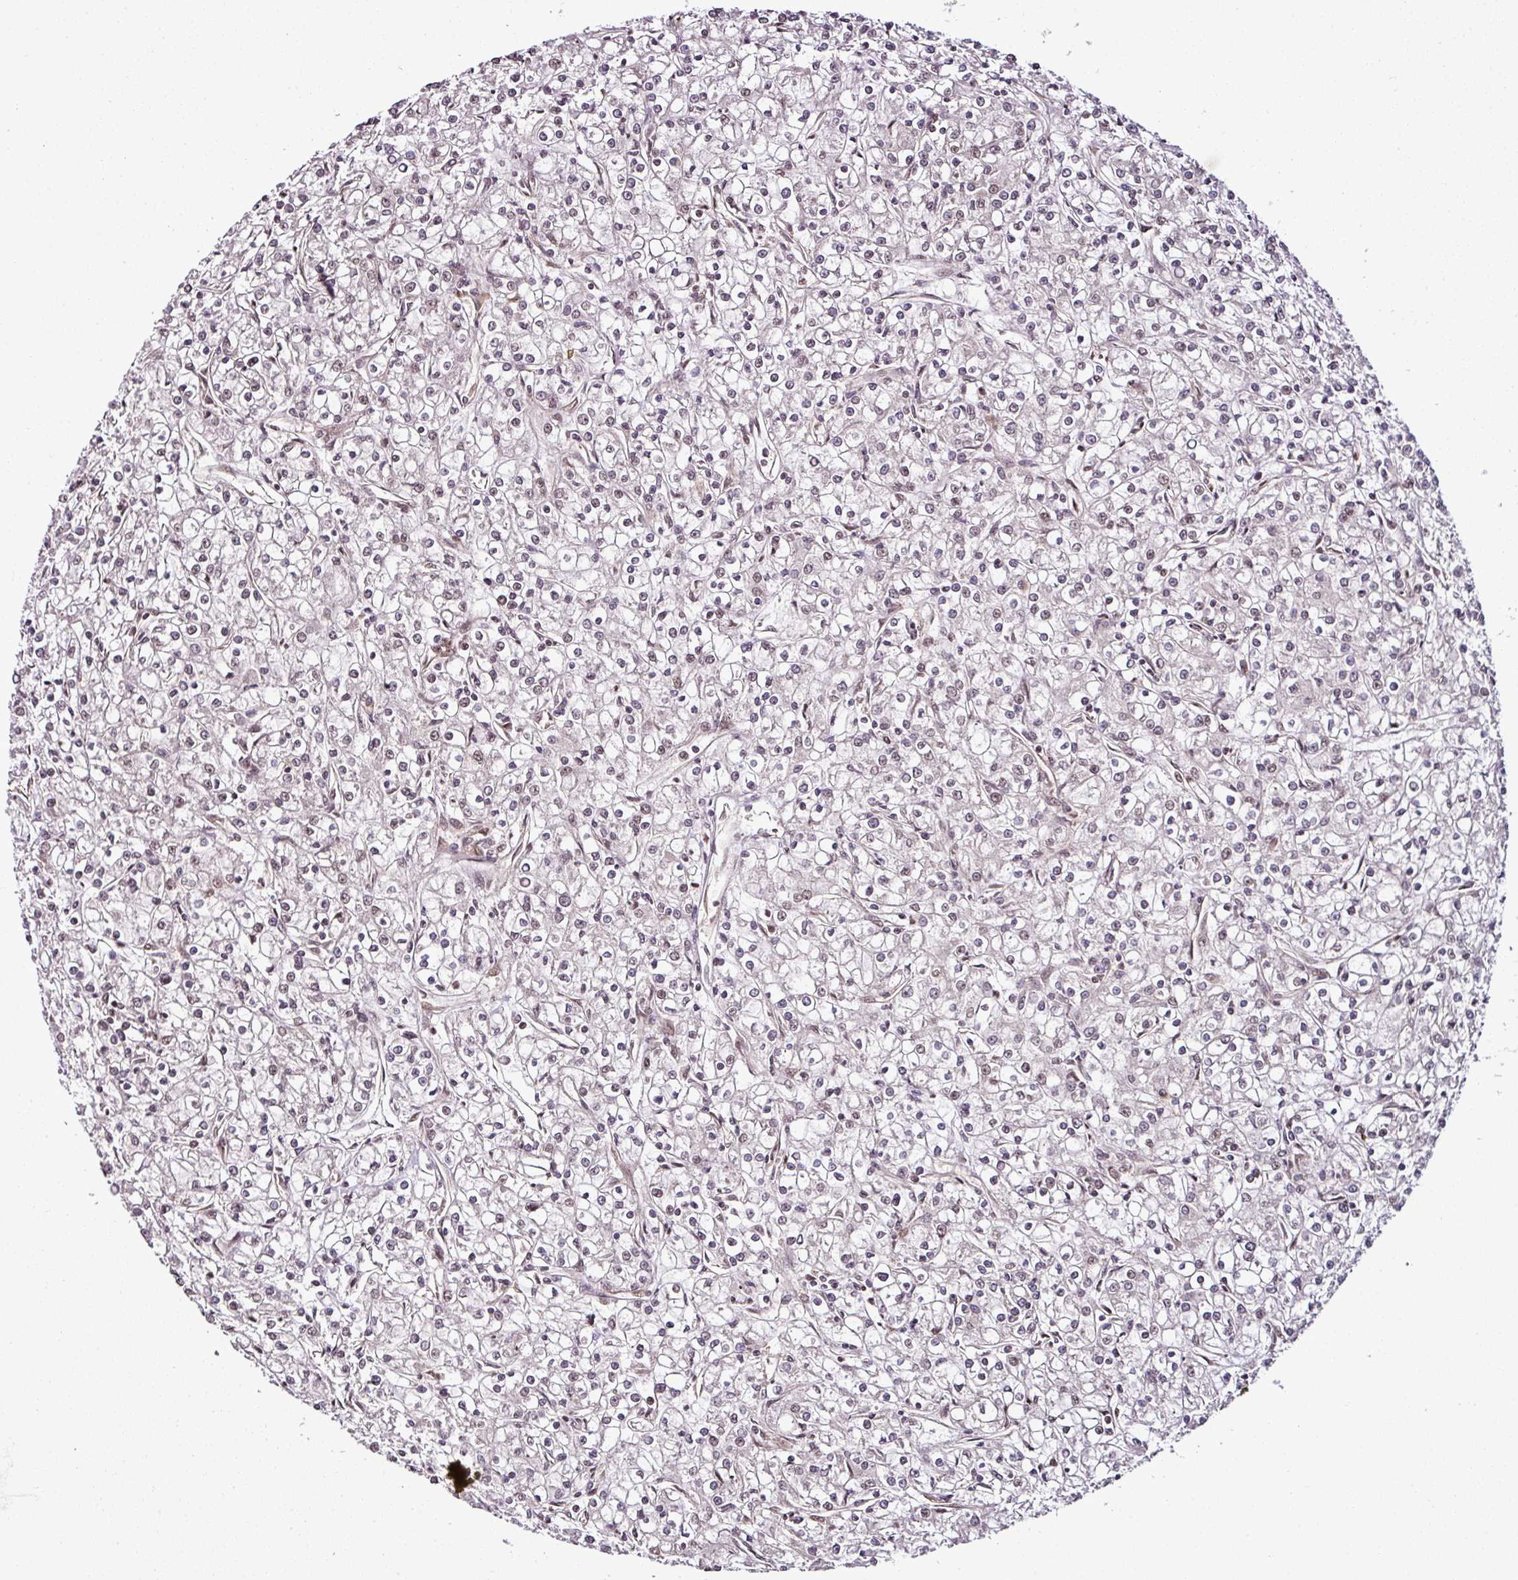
{"staining": {"intensity": "negative", "quantity": "none", "location": "none"}, "tissue": "renal cancer", "cell_type": "Tumor cells", "image_type": "cancer", "snomed": [{"axis": "morphology", "description": "Adenocarcinoma, NOS"}, {"axis": "topography", "description": "Kidney"}], "caption": "Protein analysis of renal adenocarcinoma displays no significant staining in tumor cells.", "gene": "COPRS", "patient": {"sex": "female", "age": 59}}